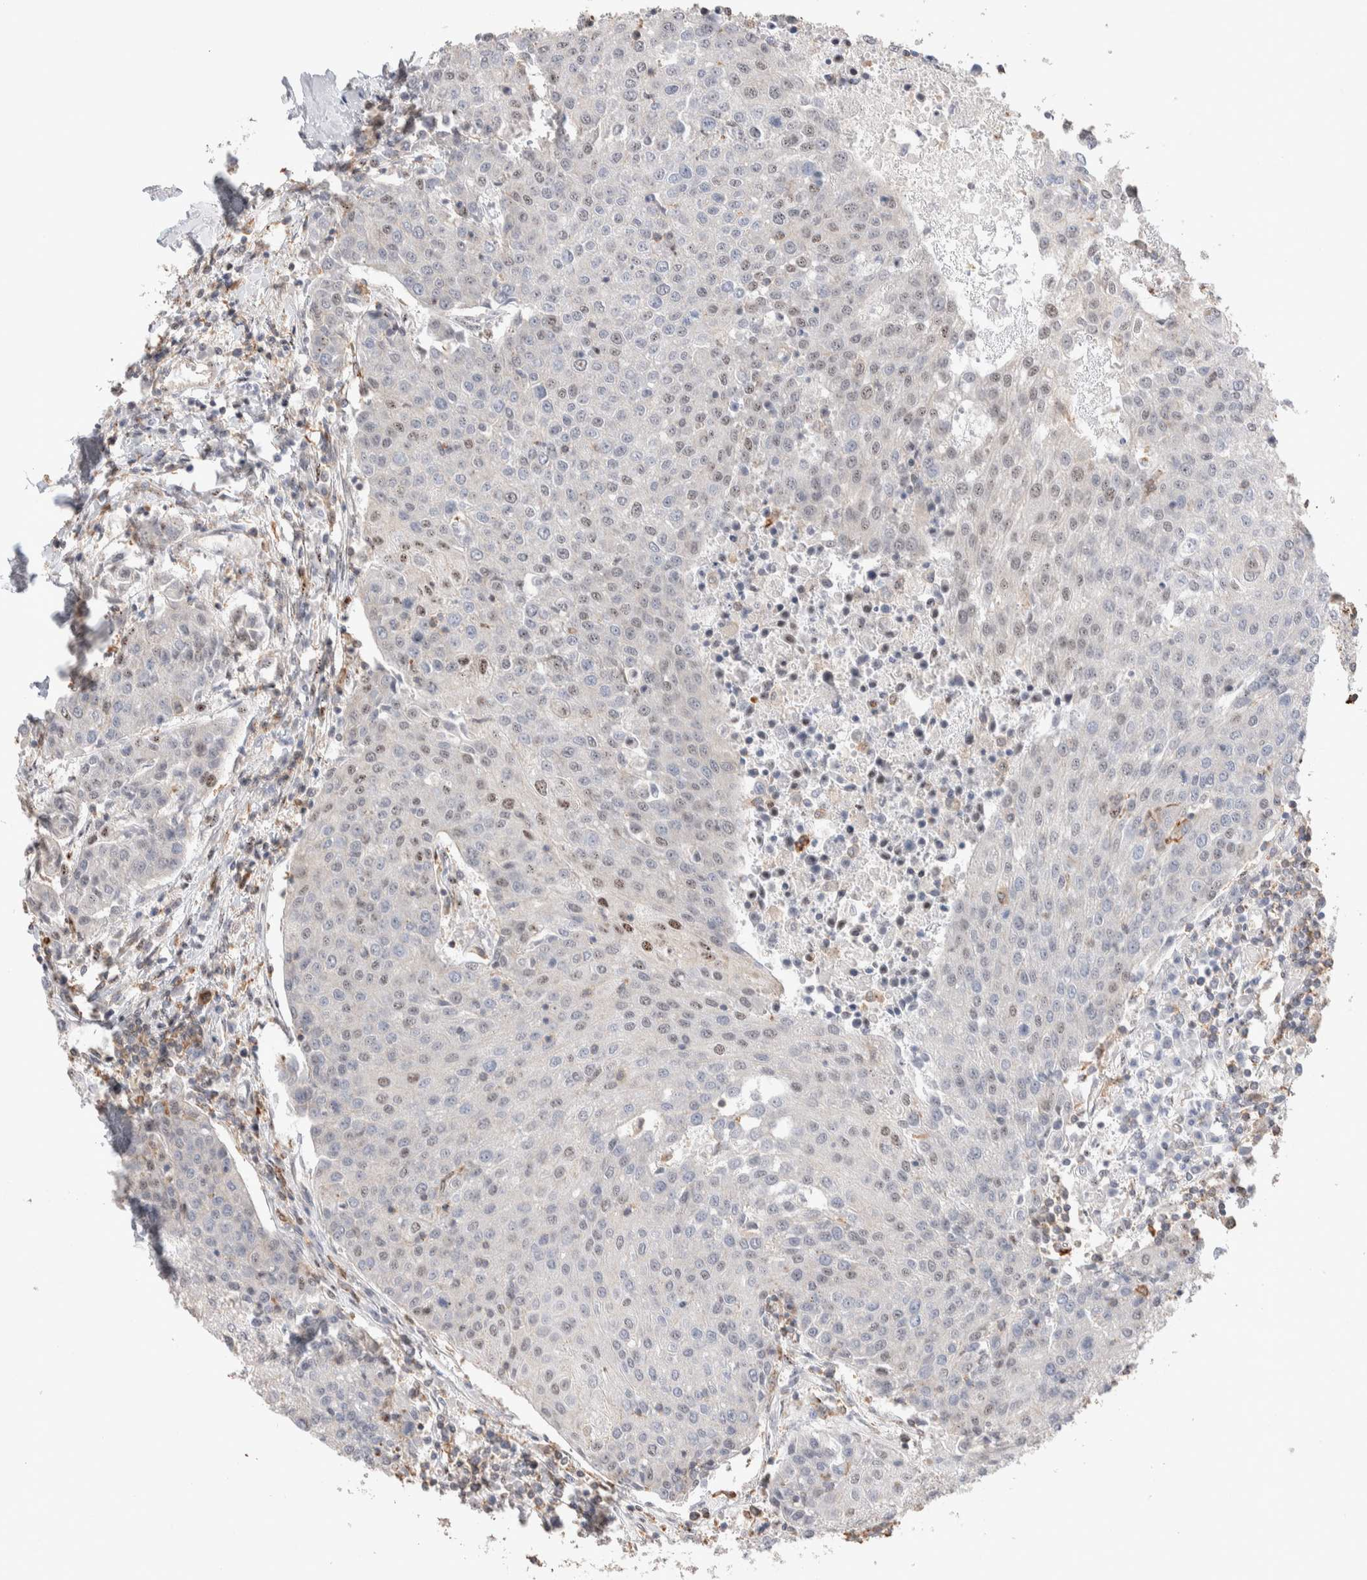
{"staining": {"intensity": "weak", "quantity": "<25%", "location": "nuclear"}, "tissue": "urothelial cancer", "cell_type": "Tumor cells", "image_type": "cancer", "snomed": [{"axis": "morphology", "description": "Urothelial carcinoma, High grade"}, {"axis": "topography", "description": "Urinary bladder"}], "caption": "Protein analysis of urothelial carcinoma (high-grade) reveals no significant staining in tumor cells.", "gene": "ZNF704", "patient": {"sex": "female", "age": 85}}